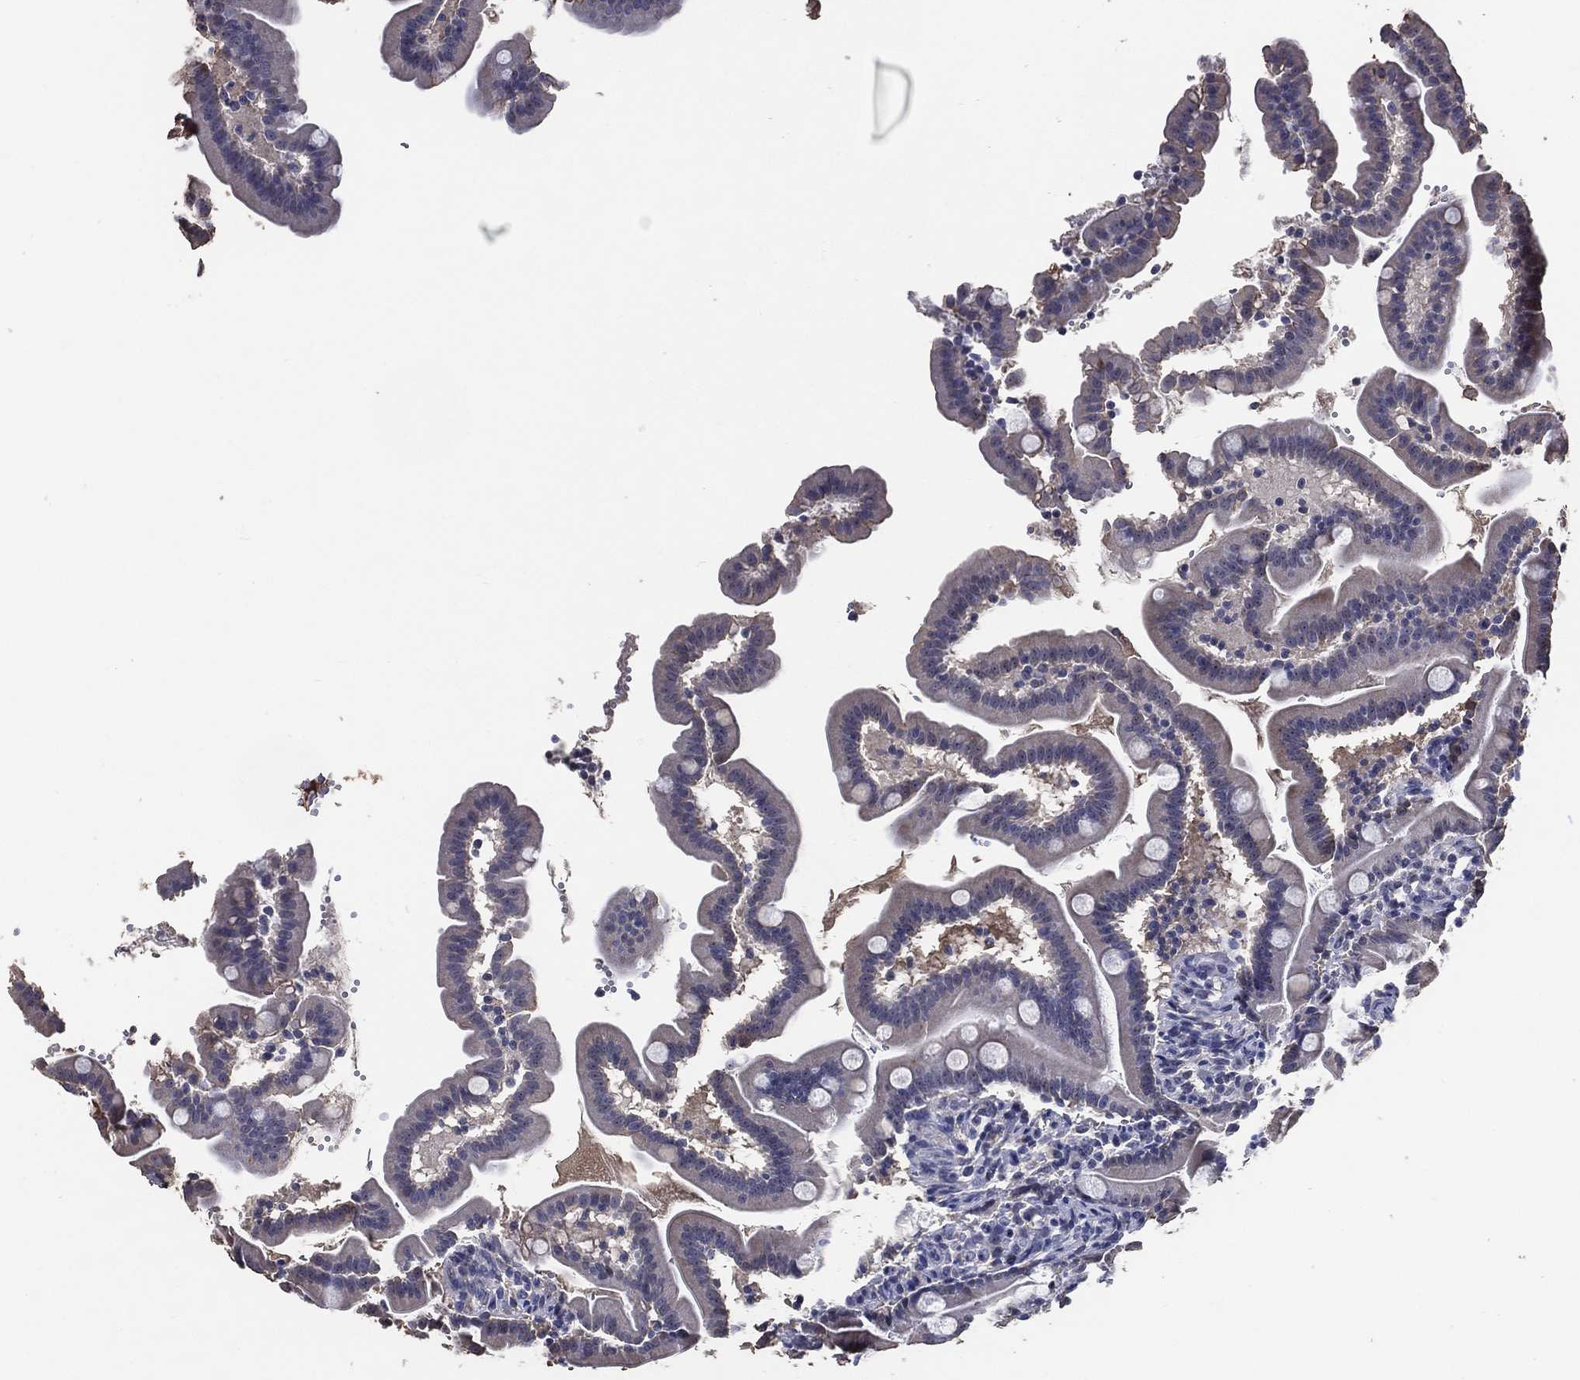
{"staining": {"intensity": "negative", "quantity": "none", "location": "none"}, "tissue": "small intestine", "cell_type": "Glandular cells", "image_type": "normal", "snomed": [{"axis": "morphology", "description": "Normal tissue, NOS"}, {"axis": "topography", "description": "Small intestine"}], "caption": "This micrograph is of unremarkable small intestine stained with immunohistochemistry (IHC) to label a protein in brown with the nuclei are counter-stained blue. There is no expression in glandular cells. Nuclei are stained in blue.", "gene": "EFNA1", "patient": {"sex": "female", "age": 44}}